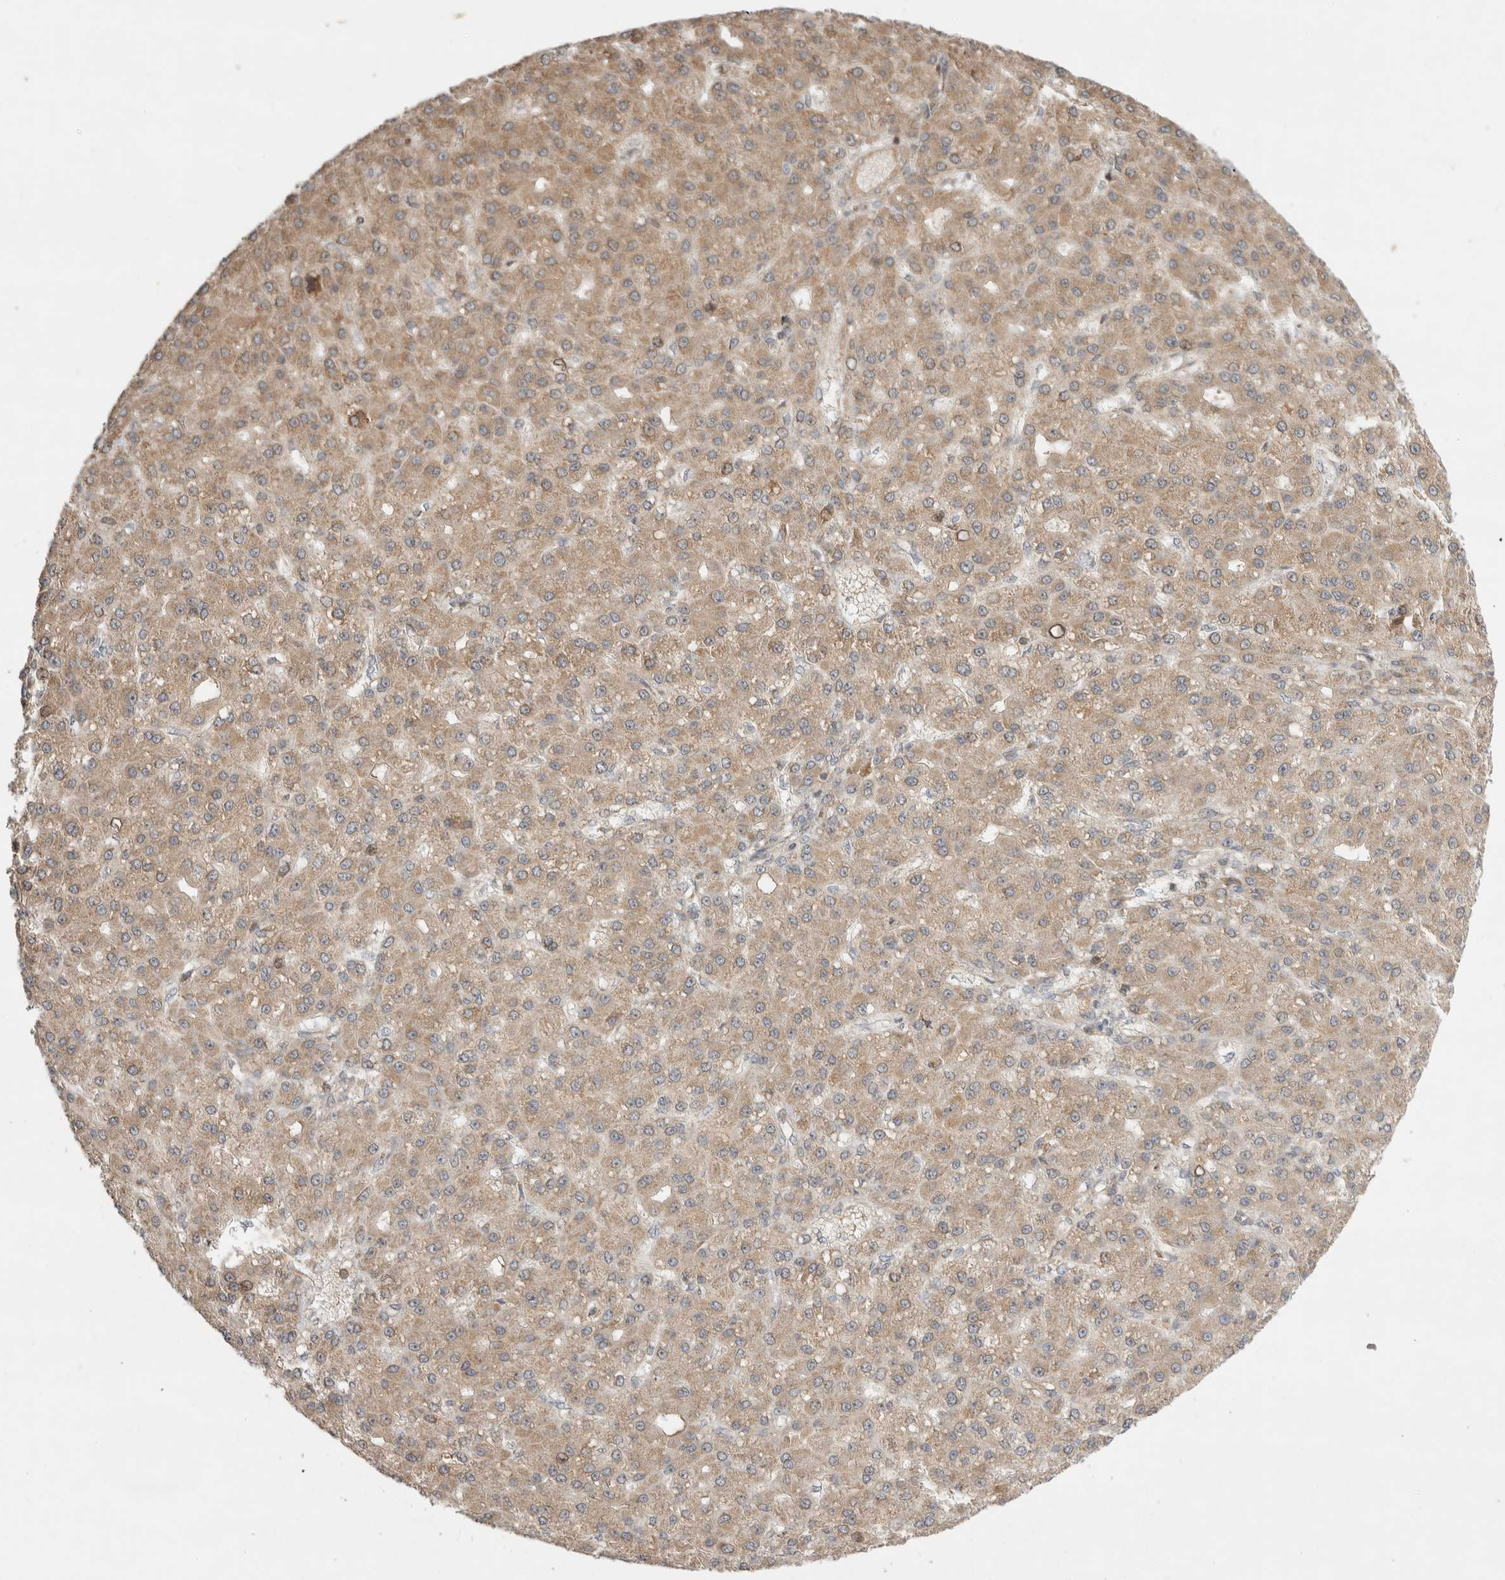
{"staining": {"intensity": "moderate", "quantity": ">75%", "location": "cytoplasmic/membranous"}, "tissue": "liver cancer", "cell_type": "Tumor cells", "image_type": "cancer", "snomed": [{"axis": "morphology", "description": "Carcinoma, Hepatocellular, NOS"}, {"axis": "topography", "description": "Liver"}], "caption": "Tumor cells show moderate cytoplasmic/membranous expression in about >75% of cells in liver hepatocellular carcinoma.", "gene": "EIF2AK1", "patient": {"sex": "male", "age": 67}}